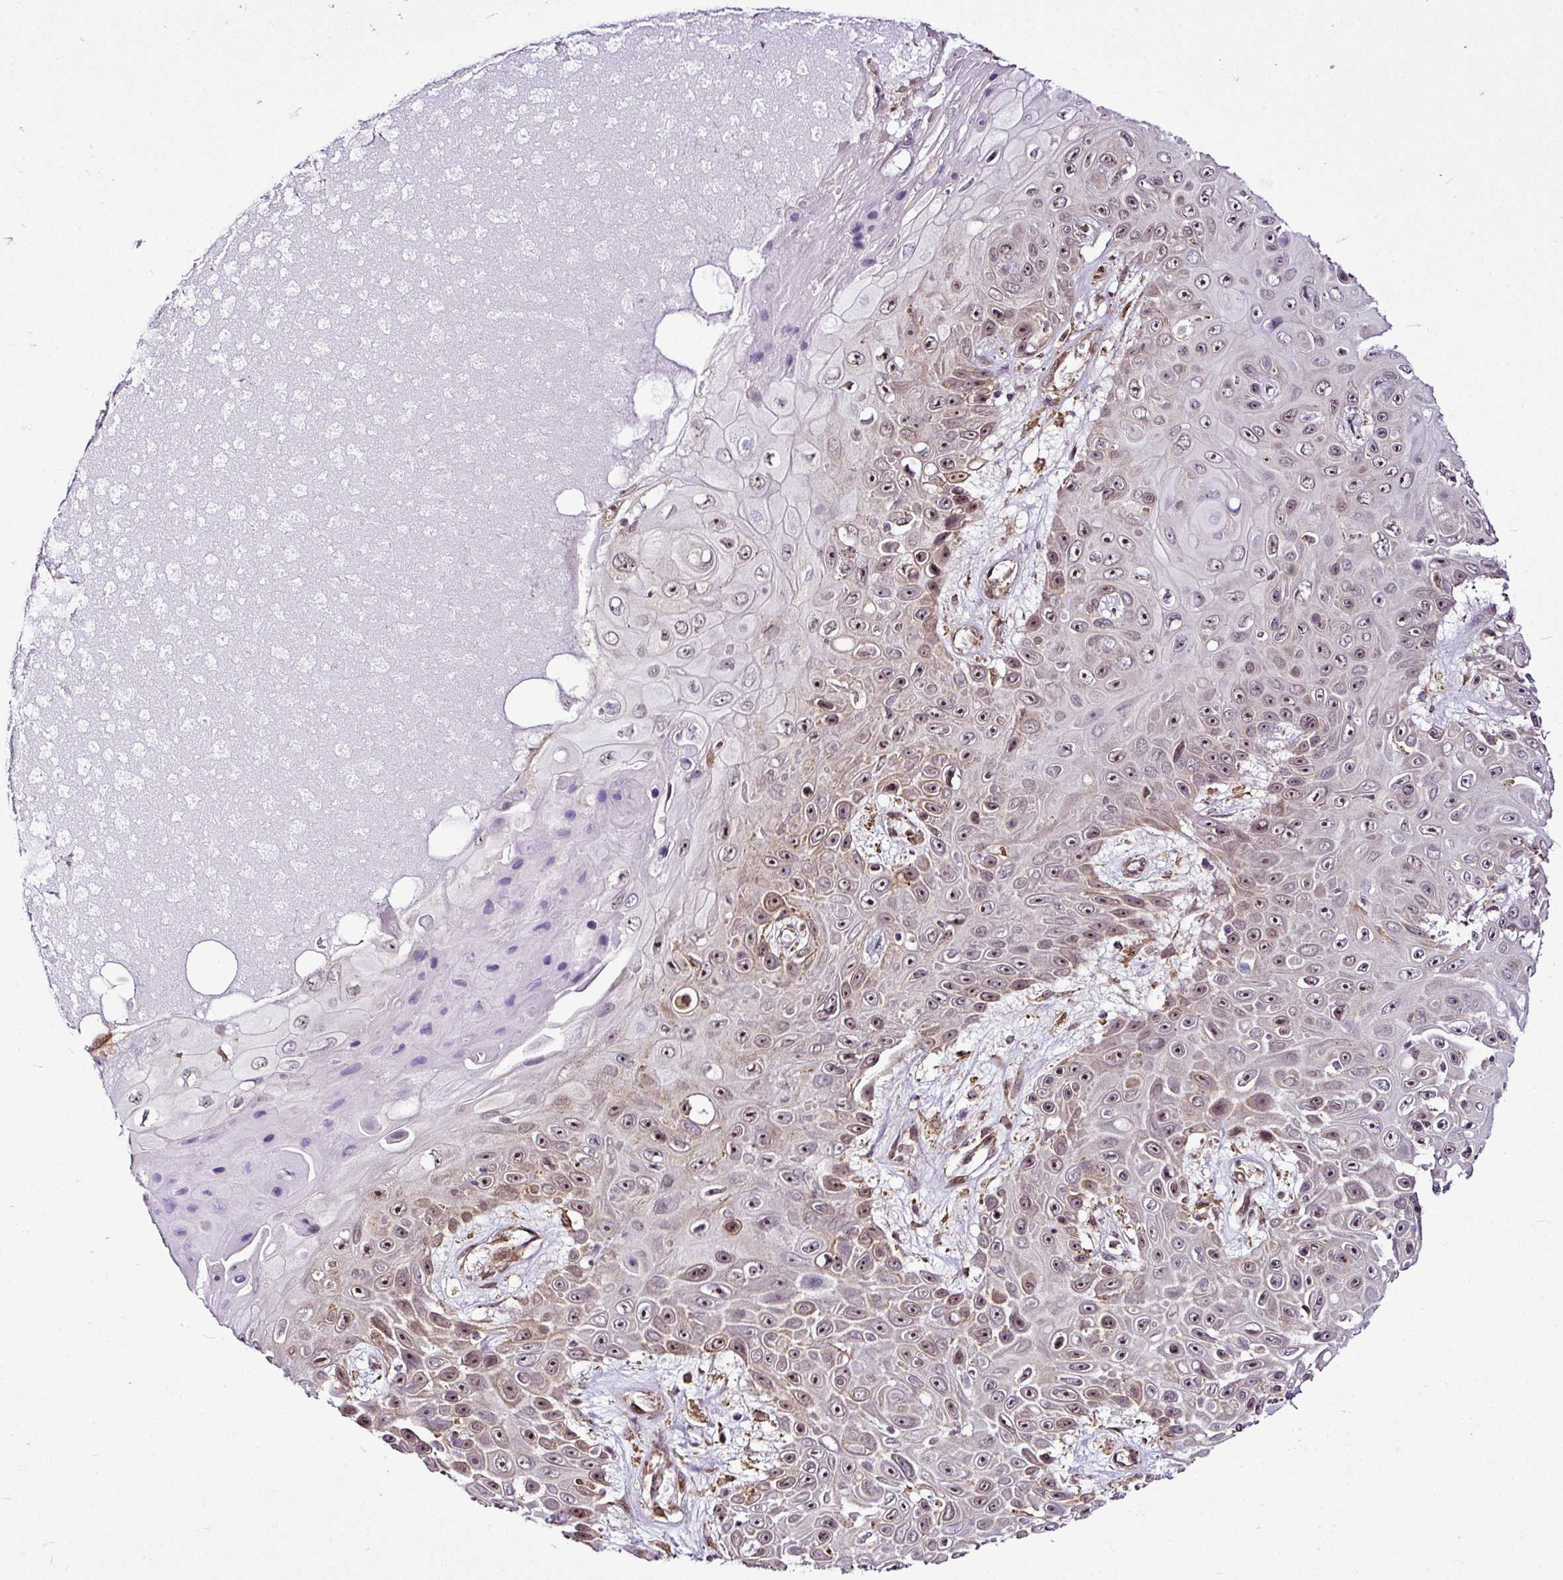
{"staining": {"intensity": "moderate", "quantity": ">75%", "location": "nuclear"}, "tissue": "skin cancer", "cell_type": "Tumor cells", "image_type": "cancer", "snomed": [{"axis": "morphology", "description": "Squamous cell carcinoma, NOS"}, {"axis": "topography", "description": "Skin"}], "caption": "High-power microscopy captured an IHC micrograph of skin cancer (squamous cell carcinoma), revealing moderate nuclear positivity in about >75% of tumor cells.", "gene": "FAM153A", "patient": {"sex": "male", "age": 82}}